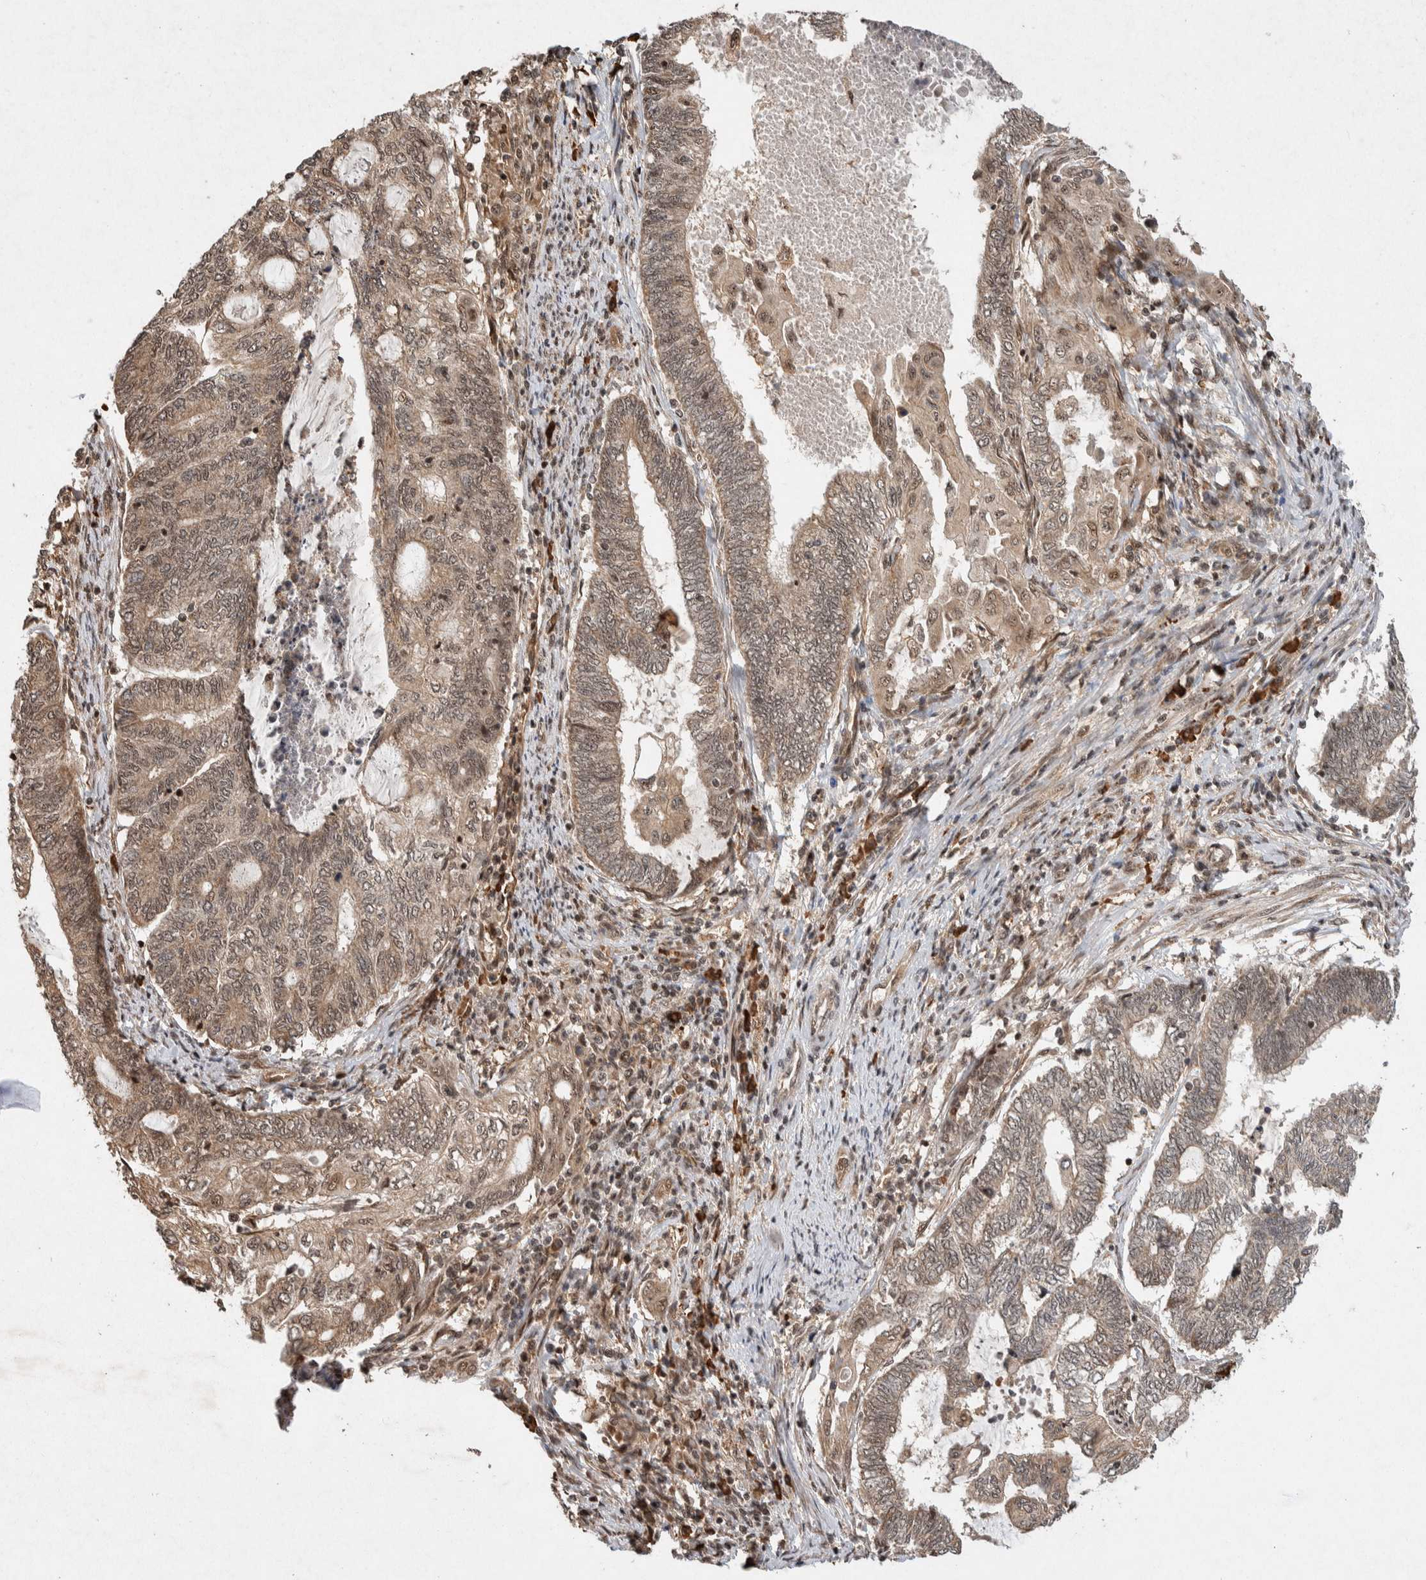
{"staining": {"intensity": "moderate", "quantity": "25%-75%", "location": "cytoplasmic/membranous,nuclear"}, "tissue": "endometrial cancer", "cell_type": "Tumor cells", "image_type": "cancer", "snomed": [{"axis": "morphology", "description": "Adenocarcinoma, NOS"}, {"axis": "topography", "description": "Uterus"}, {"axis": "topography", "description": "Endometrium"}], "caption": "Immunohistochemistry micrograph of endometrial cancer stained for a protein (brown), which displays medium levels of moderate cytoplasmic/membranous and nuclear staining in approximately 25%-75% of tumor cells.", "gene": "TOR1B", "patient": {"sex": "female", "age": 70}}